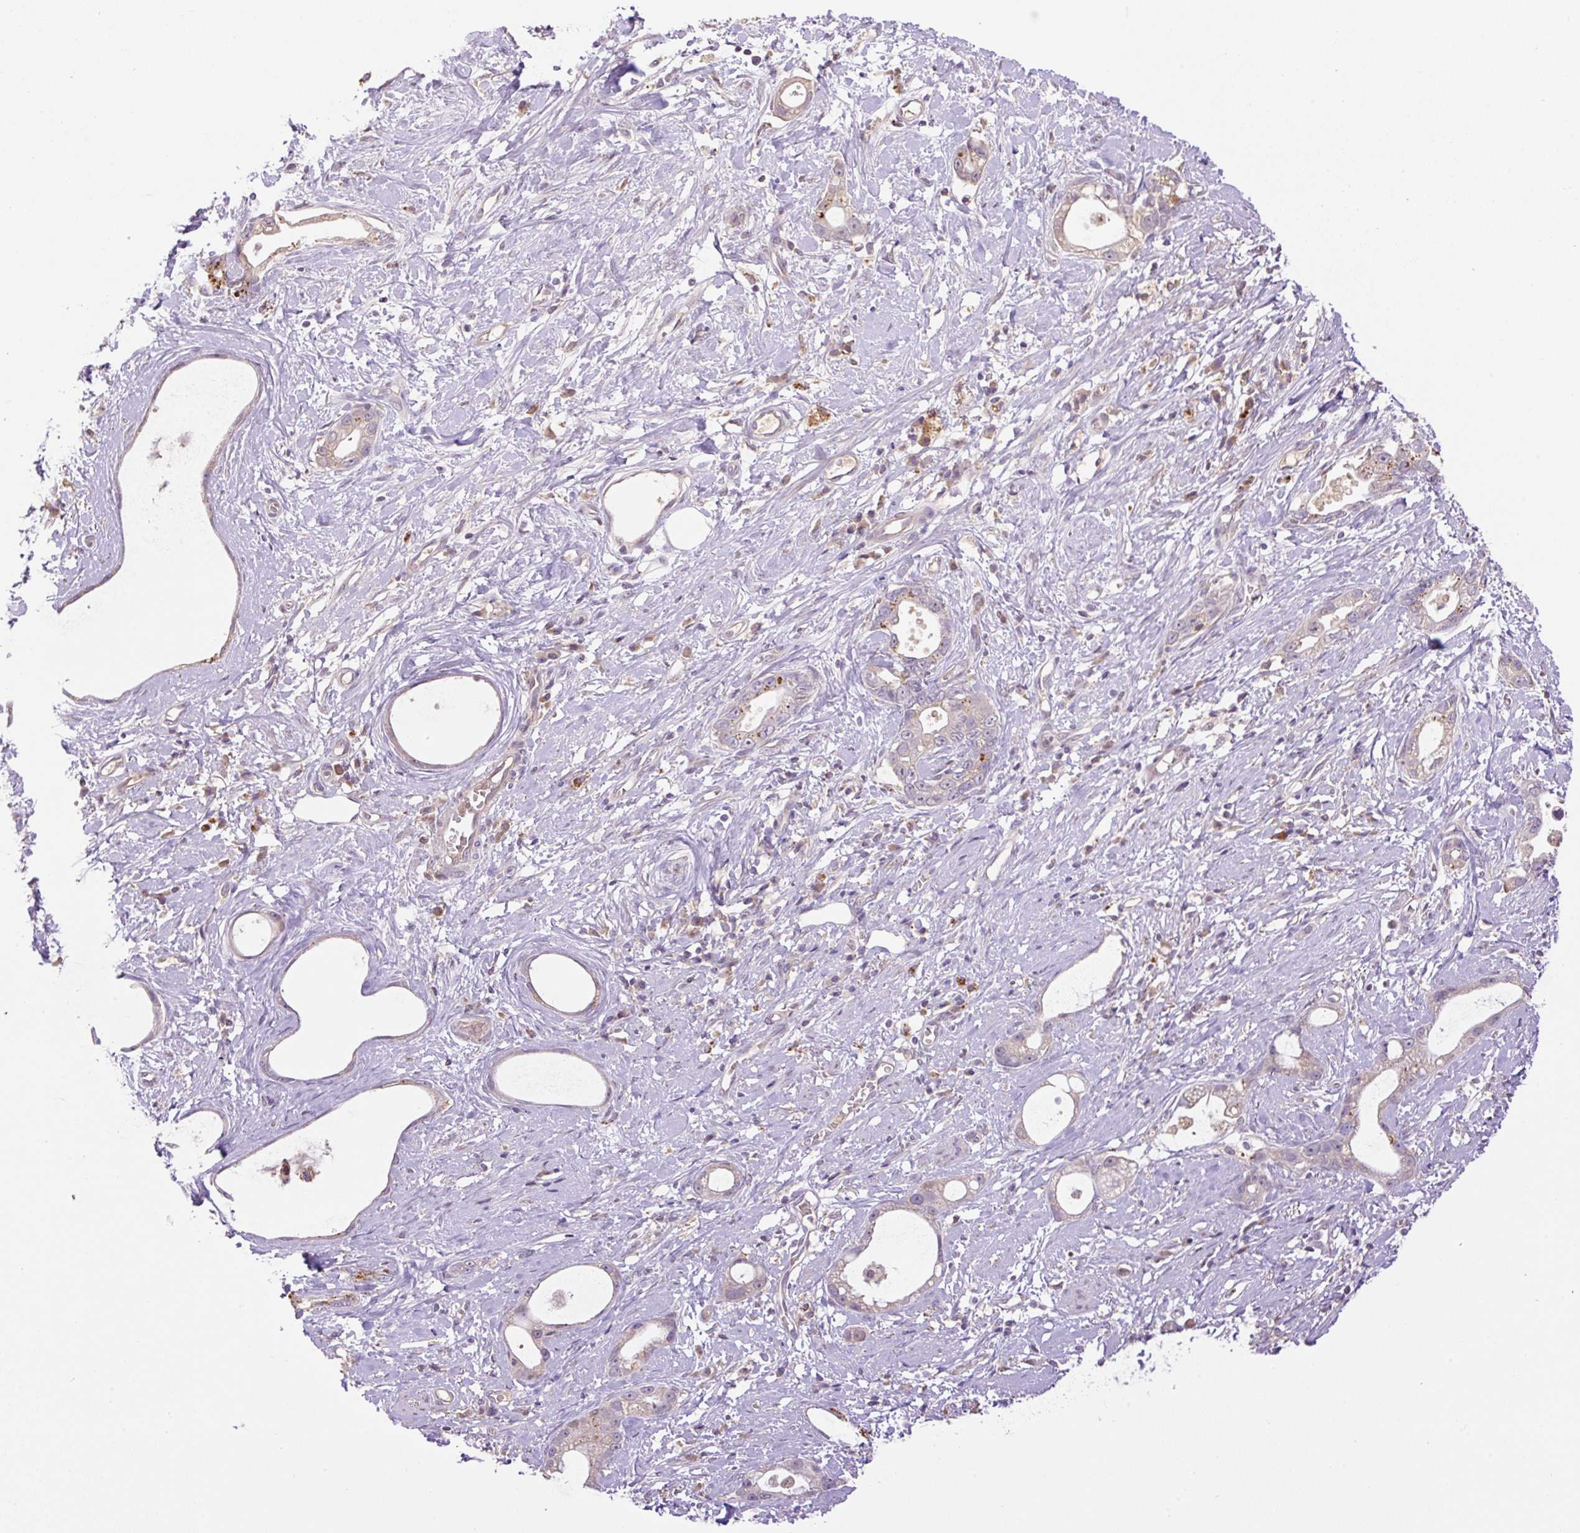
{"staining": {"intensity": "weak", "quantity": "25%-75%", "location": "cytoplasmic/membranous"}, "tissue": "stomach cancer", "cell_type": "Tumor cells", "image_type": "cancer", "snomed": [{"axis": "morphology", "description": "Adenocarcinoma, NOS"}, {"axis": "topography", "description": "Stomach"}], "caption": "An image of stomach cancer (adenocarcinoma) stained for a protein exhibits weak cytoplasmic/membranous brown staining in tumor cells. Using DAB (brown) and hematoxylin (blue) stains, captured at high magnification using brightfield microscopy.", "gene": "HABP4", "patient": {"sex": "male", "age": 55}}